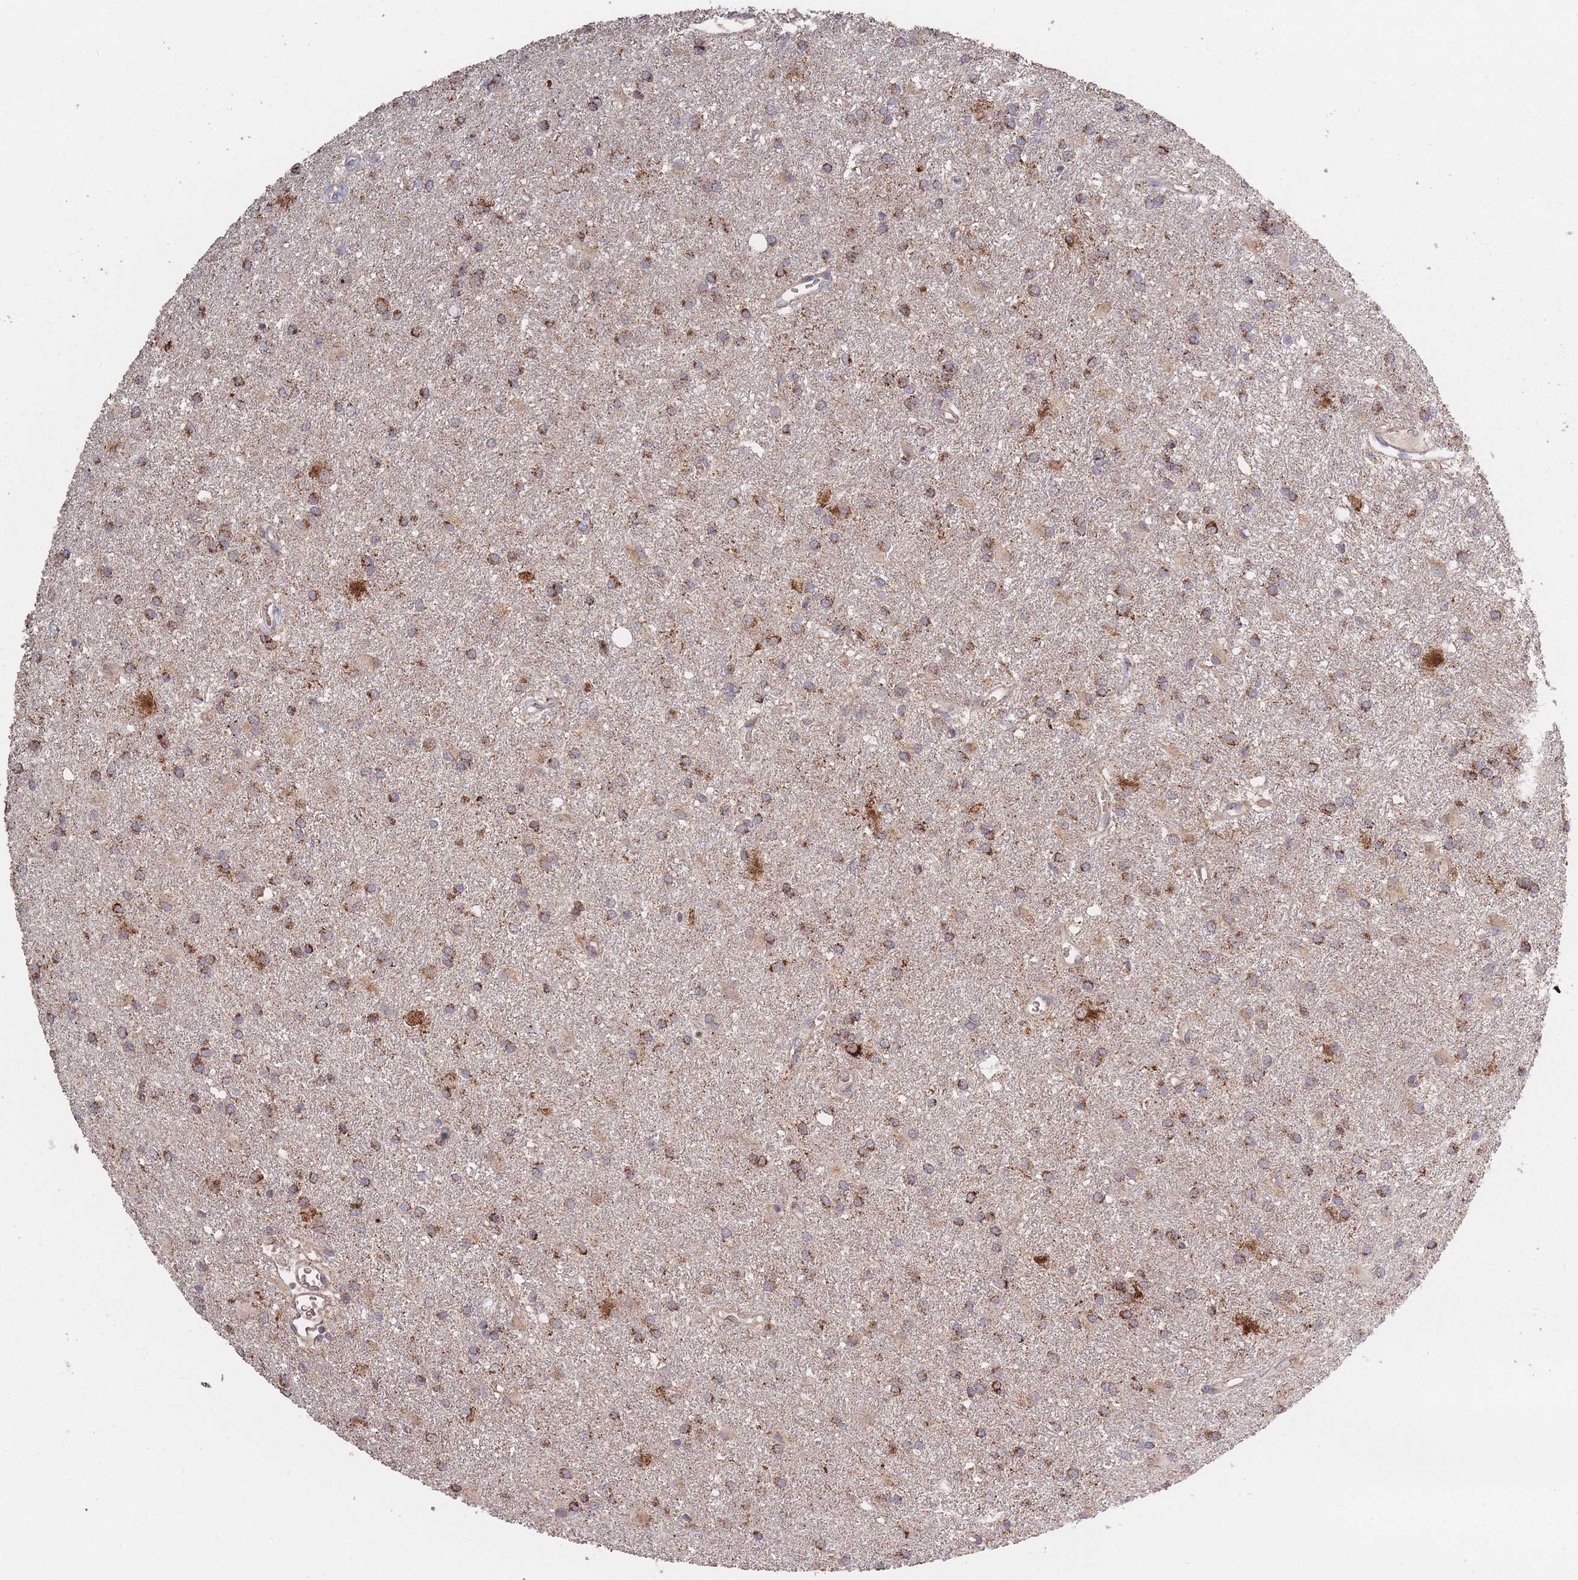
{"staining": {"intensity": "moderate", "quantity": ">75%", "location": "cytoplasmic/membranous"}, "tissue": "glioma", "cell_type": "Tumor cells", "image_type": "cancer", "snomed": [{"axis": "morphology", "description": "Glioma, malignant, High grade"}, {"axis": "topography", "description": "Brain"}], "caption": "Glioma tissue displays moderate cytoplasmic/membranous positivity in about >75% of tumor cells", "gene": "LYRM7", "patient": {"sex": "female", "age": 50}}